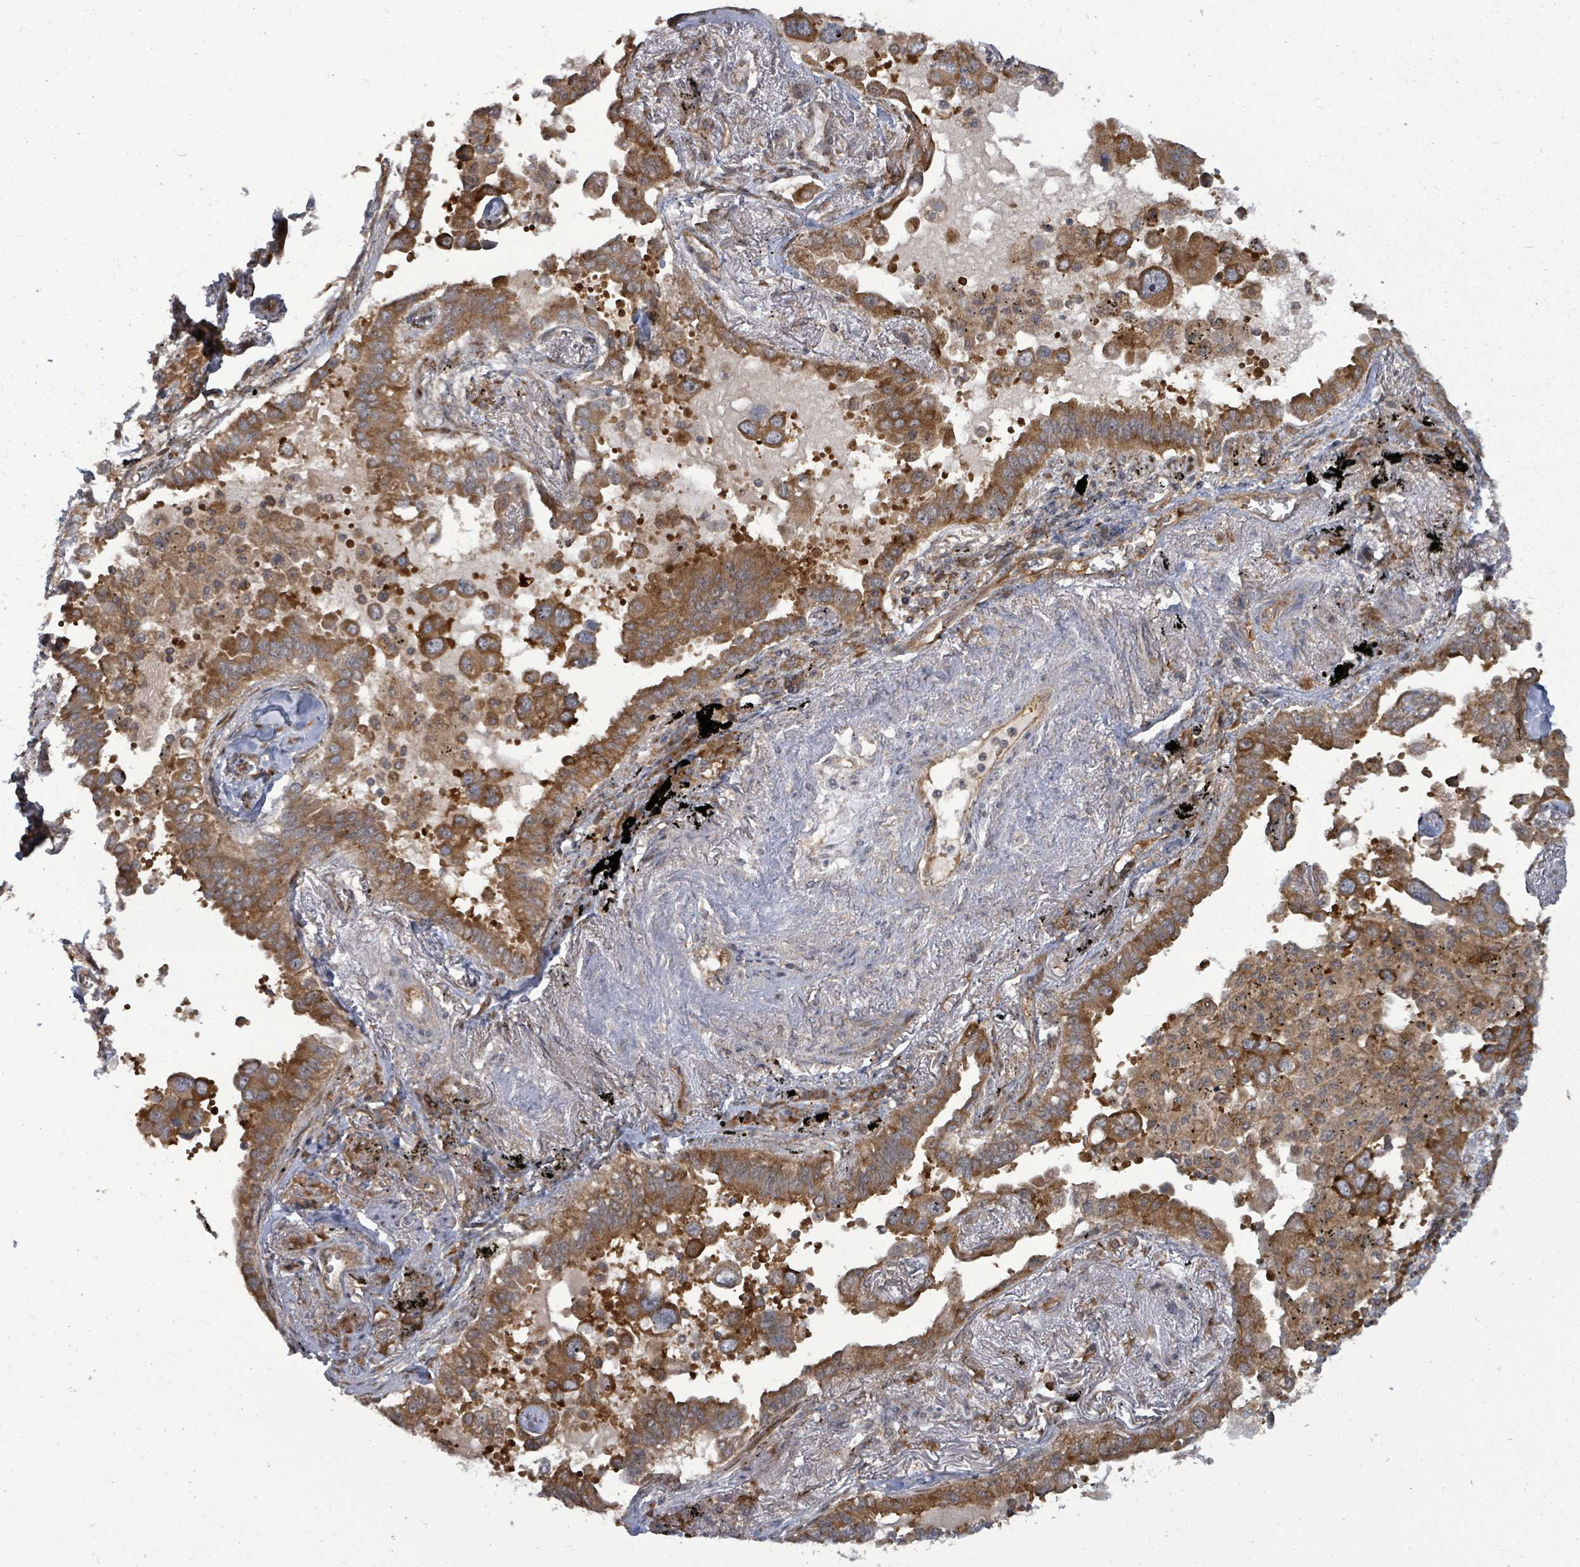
{"staining": {"intensity": "strong", "quantity": ">75%", "location": "cytoplasmic/membranous"}, "tissue": "lung cancer", "cell_type": "Tumor cells", "image_type": "cancer", "snomed": [{"axis": "morphology", "description": "Adenocarcinoma, NOS"}, {"axis": "topography", "description": "Lung"}], "caption": "Immunohistochemical staining of lung cancer demonstrates high levels of strong cytoplasmic/membranous expression in about >75% of tumor cells. The protein of interest is shown in brown color, while the nuclei are stained blue.", "gene": "EIF3C", "patient": {"sex": "male", "age": 67}}